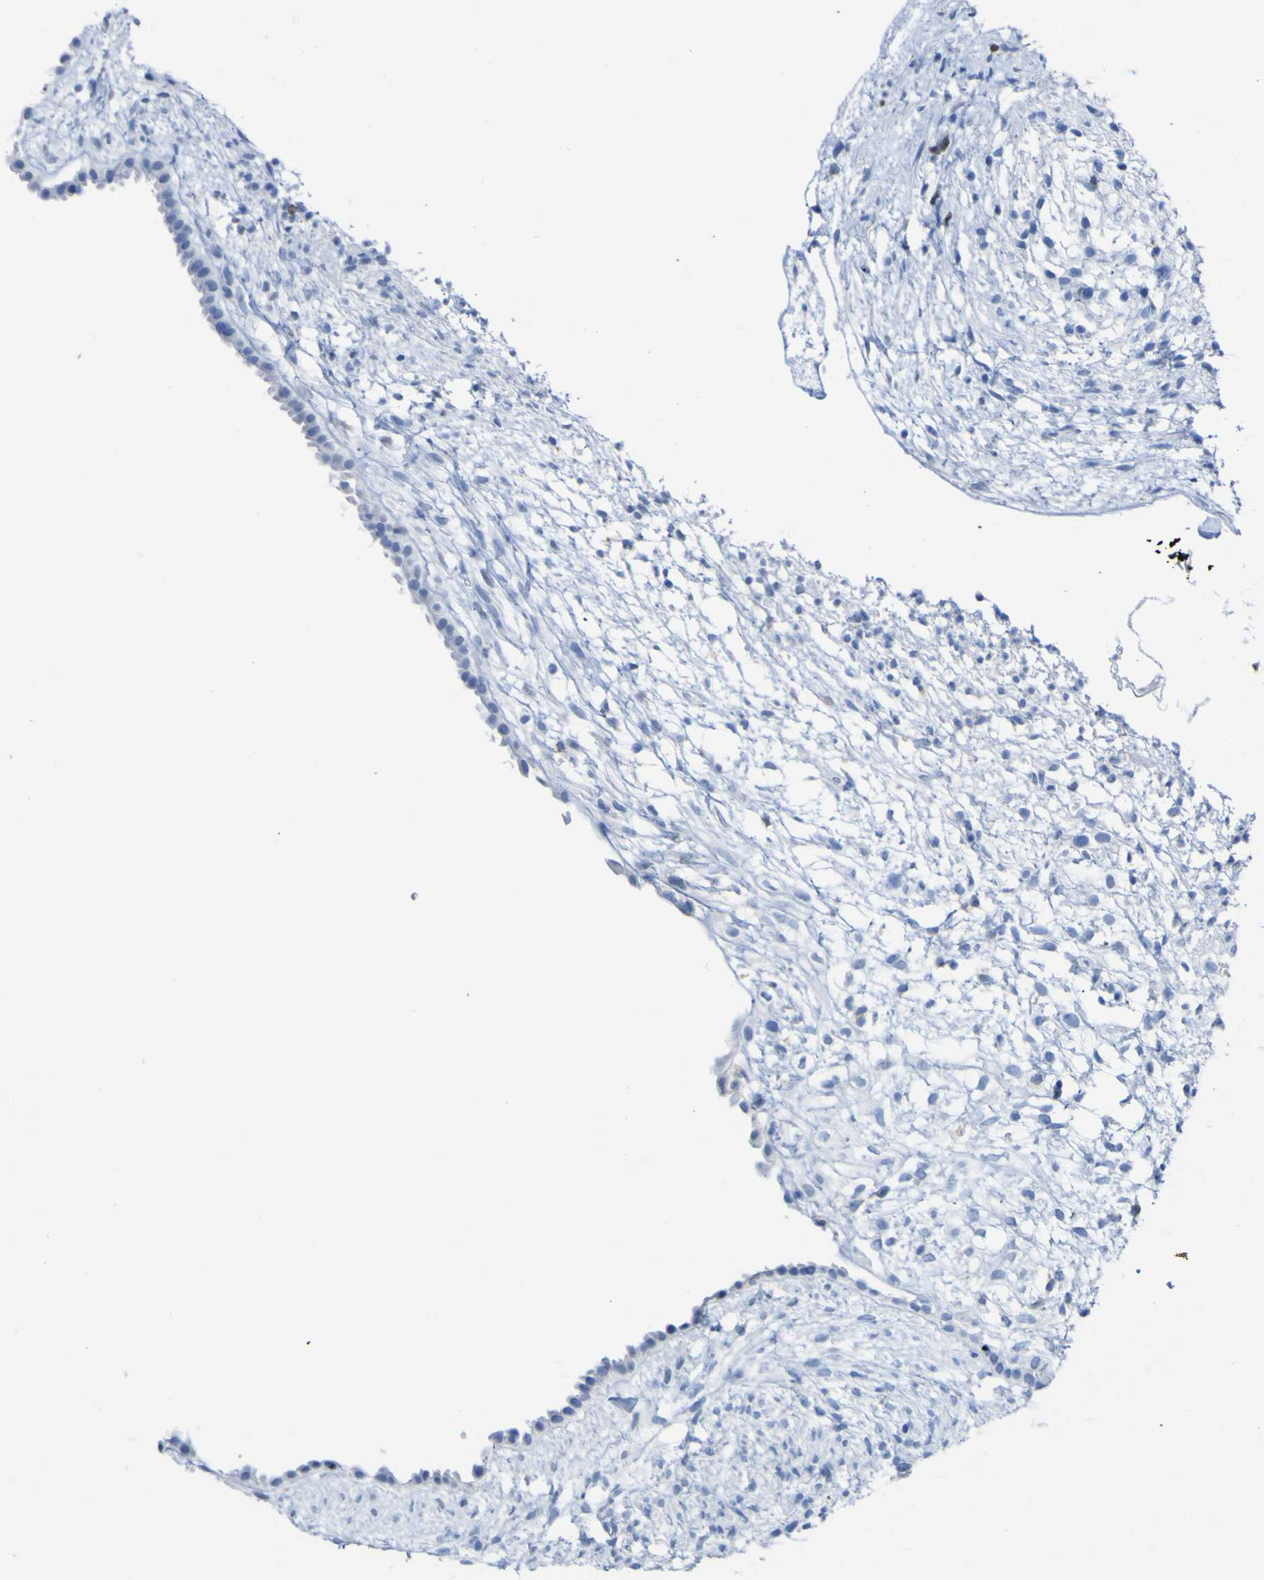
{"staining": {"intensity": "negative", "quantity": "none", "location": "none"}, "tissue": "ovary", "cell_type": "Ovarian stroma cells", "image_type": "normal", "snomed": [{"axis": "morphology", "description": "Normal tissue, NOS"}, {"axis": "morphology", "description": "Cyst, NOS"}, {"axis": "topography", "description": "Ovary"}], "caption": "Protein analysis of normal ovary exhibits no significant positivity in ovarian stroma cells.", "gene": "DACH1", "patient": {"sex": "female", "age": 18}}